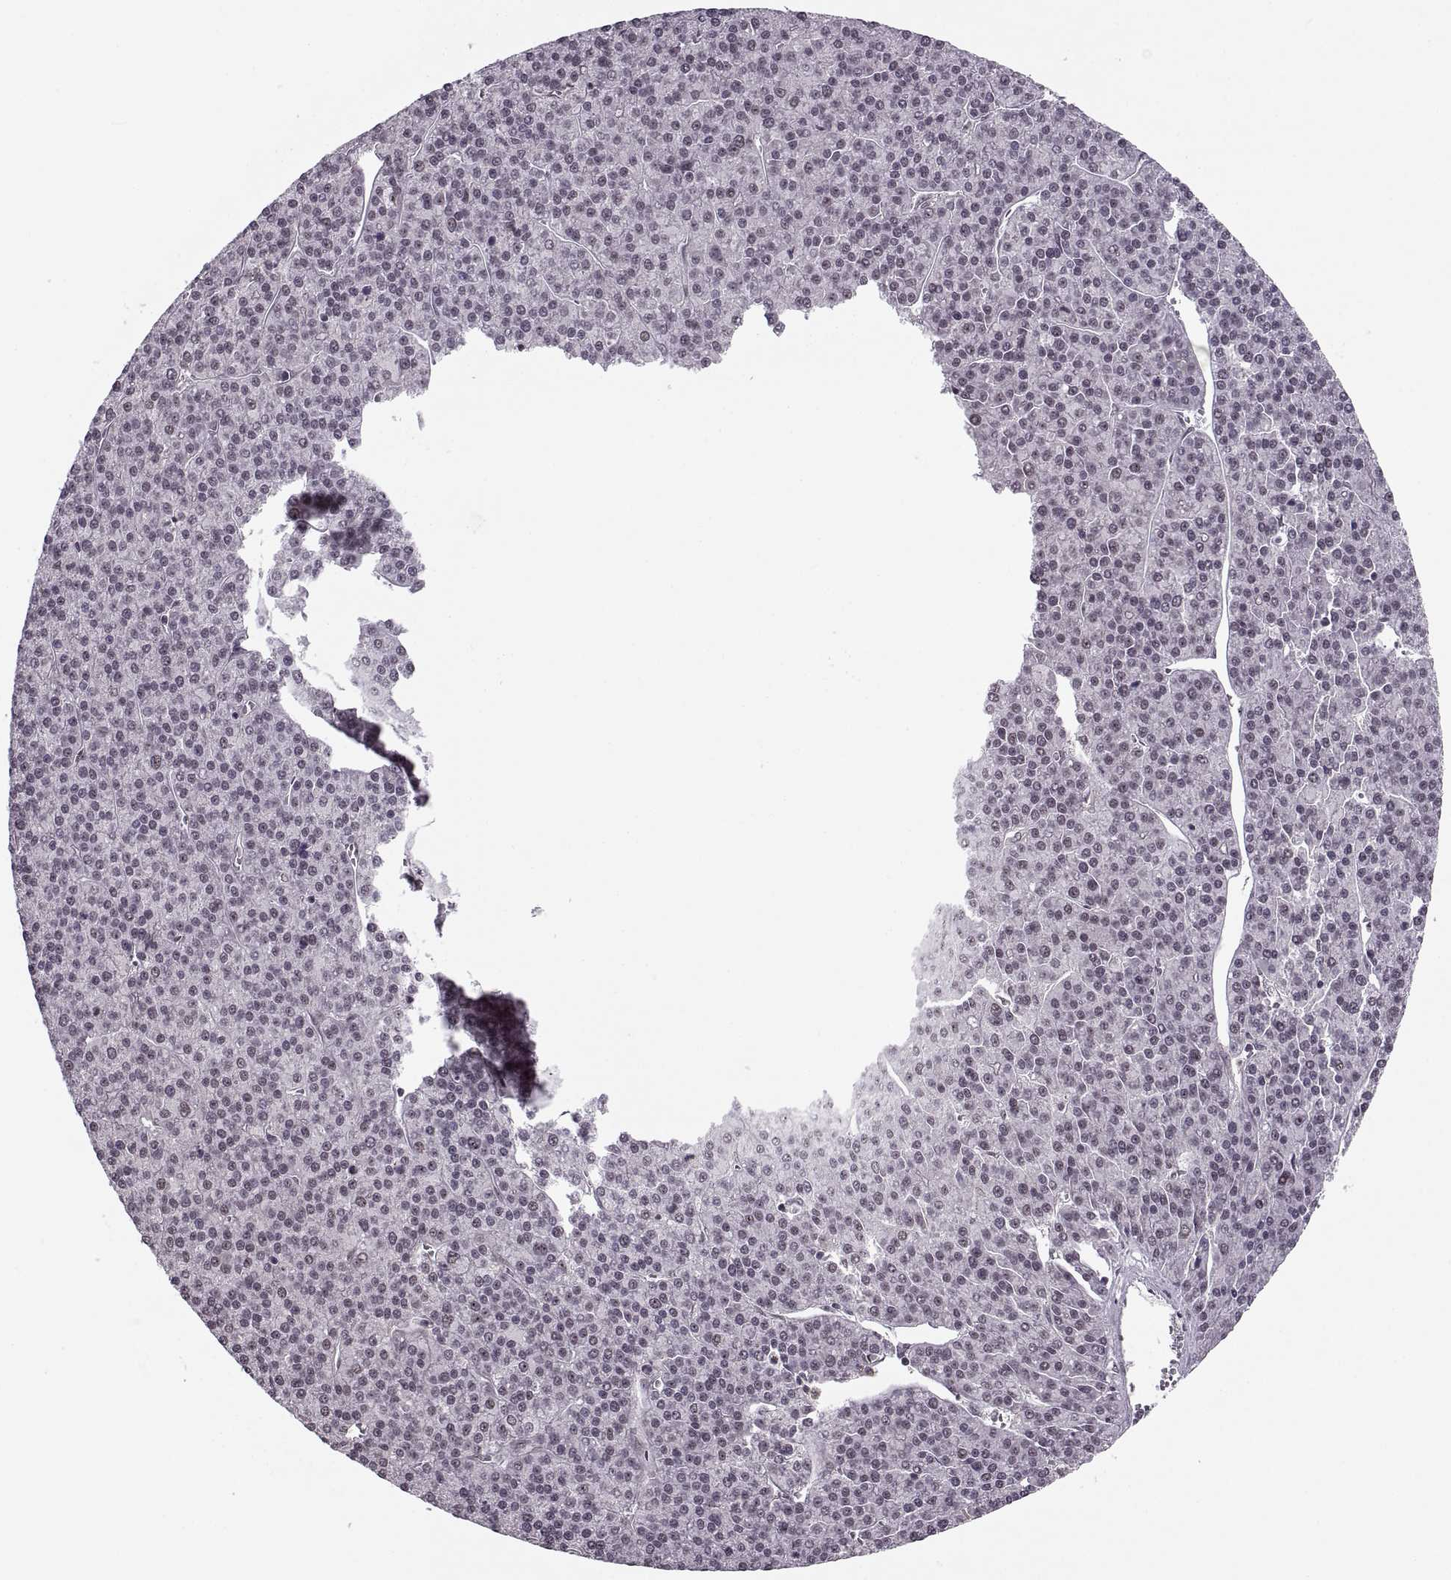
{"staining": {"intensity": "weak", "quantity": "<25%", "location": "nuclear"}, "tissue": "liver cancer", "cell_type": "Tumor cells", "image_type": "cancer", "snomed": [{"axis": "morphology", "description": "Carcinoma, Hepatocellular, NOS"}, {"axis": "topography", "description": "Liver"}], "caption": "Tumor cells show no significant protein positivity in liver hepatocellular carcinoma.", "gene": "LUZP2", "patient": {"sex": "female", "age": 58}}